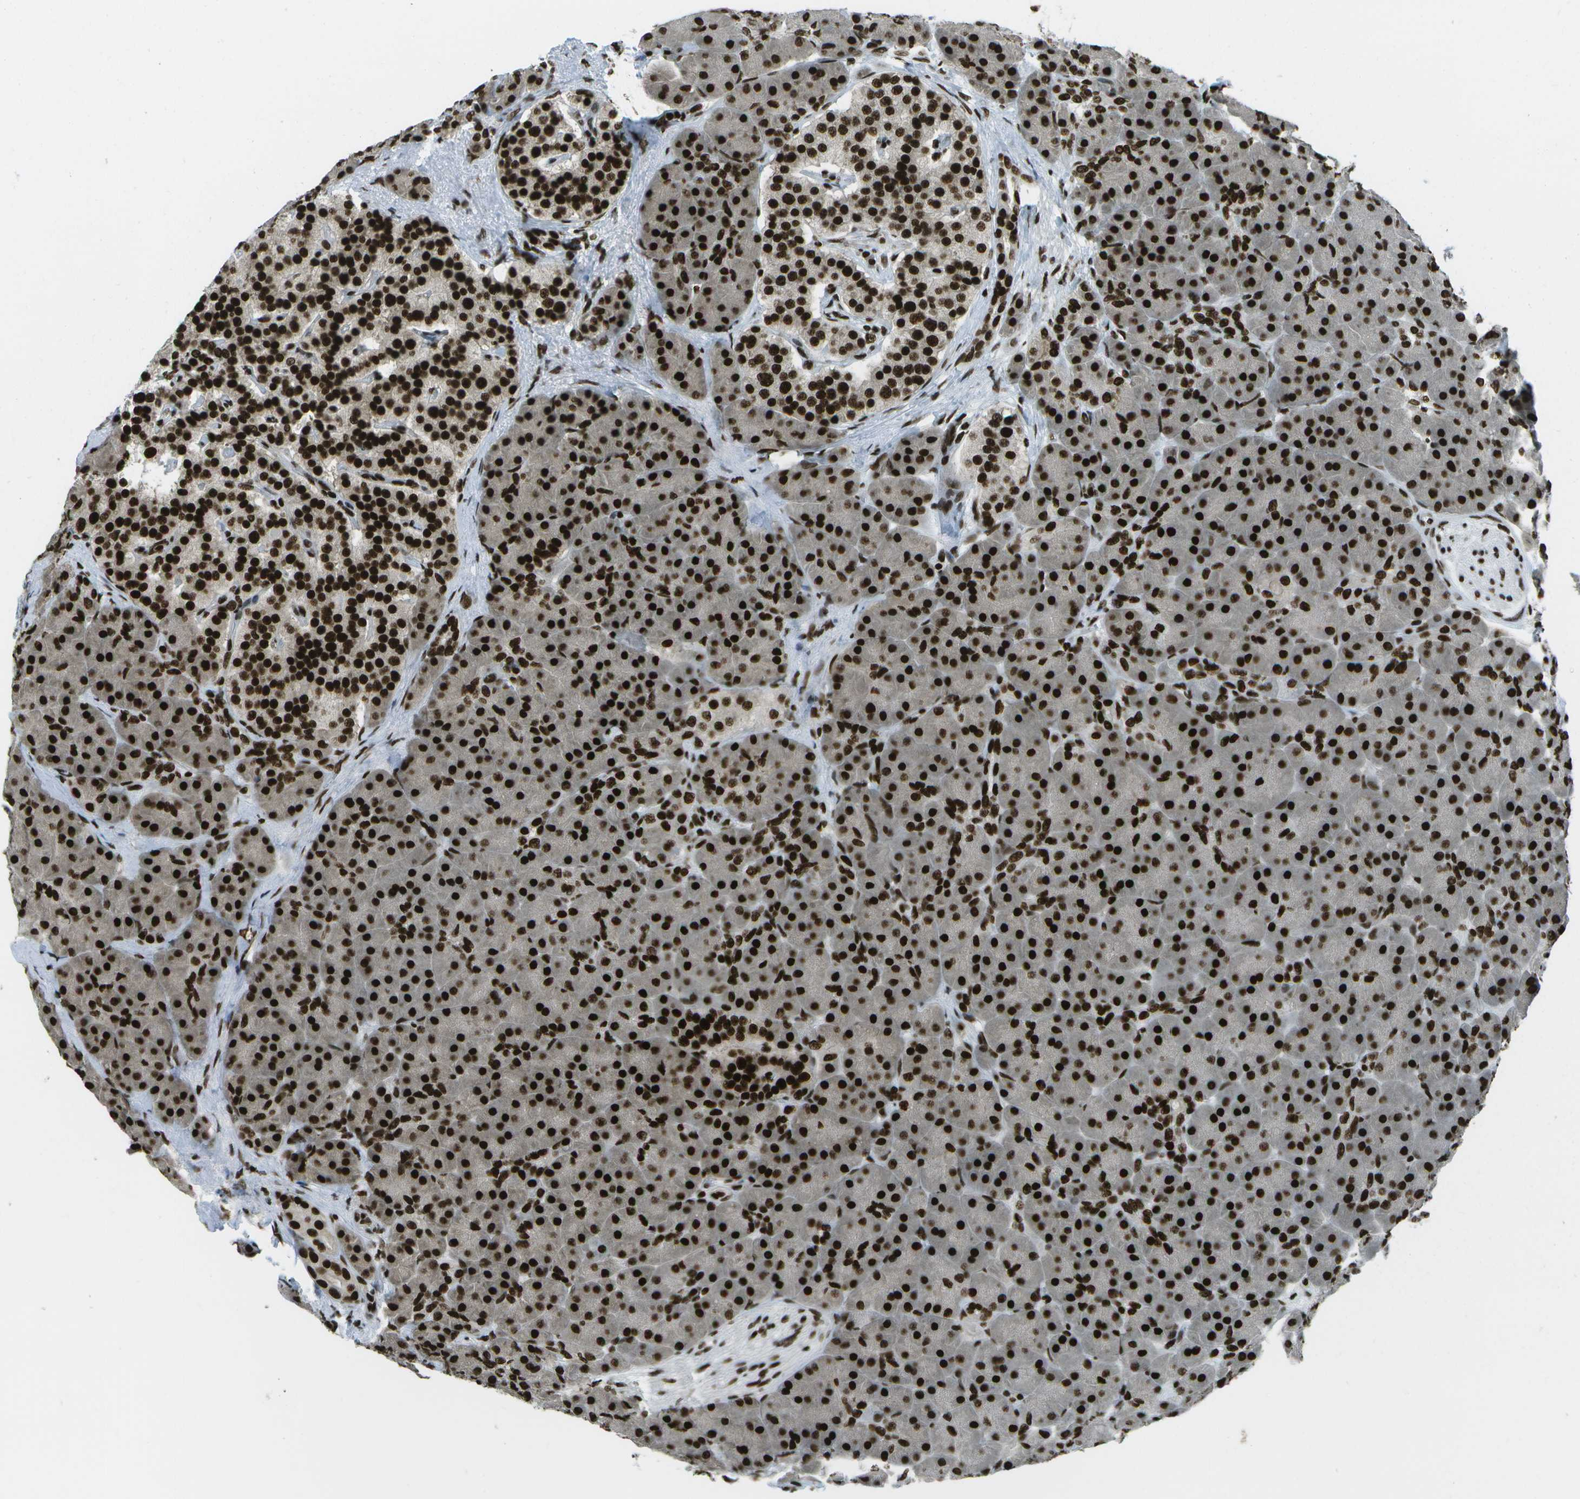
{"staining": {"intensity": "strong", "quantity": ">75%", "location": "nuclear"}, "tissue": "pancreas", "cell_type": "Exocrine glandular cells", "image_type": "normal", "snomed": [{"axis": "morphology", "description": "Normal tissue, NOS"}, {"axis": "topography", "description": "Pancreas"}], "caption": "Immunohistochemical staining of unremarkable human pancreas reveals >75% levels of strong nuclear protein expression in approximately >75% of exocrine glandular cells.", "gene": "GLYR1", "patient": {"sex": "male", "age": 66}}